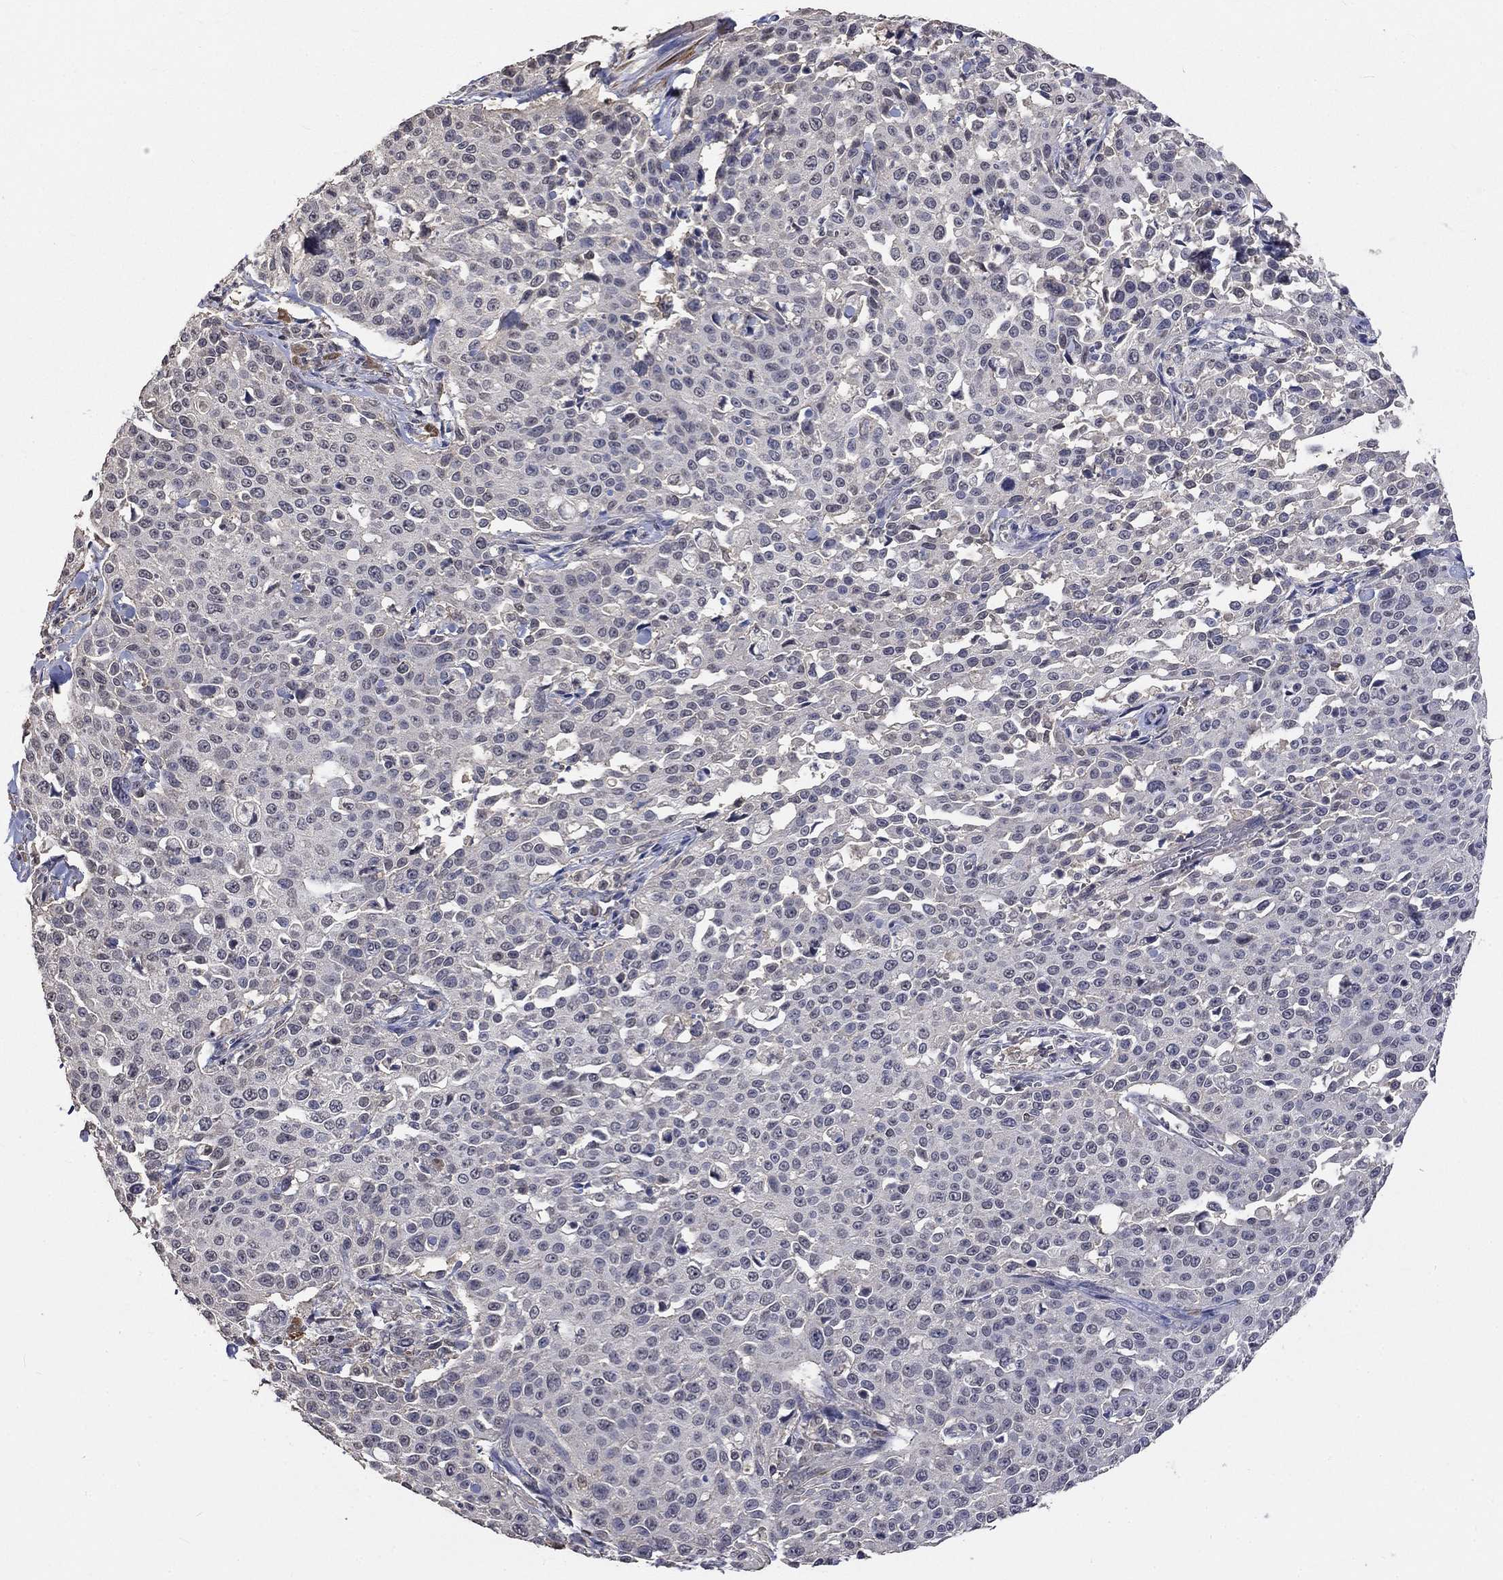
{"staining": {"intensity": "negative", "quantity": "none", "location": "none"}, "tissue": "cervical cancer", "cell_type": "Tumor cells", "image_type": "cancer", "snomed": [{"axis": "morphology", "description": "Squamous cell carcinoma, NOS"}, {"axis": "topography", "description": "Cervix"}], "caption": "This is a photomicrograph of immunohistochemistry staining of squamous cell carcinoma (cervical), which shows no staining in tumor cells.", "gene": "ZBTB18", "patient": {"sex": "female", "age": 26}}